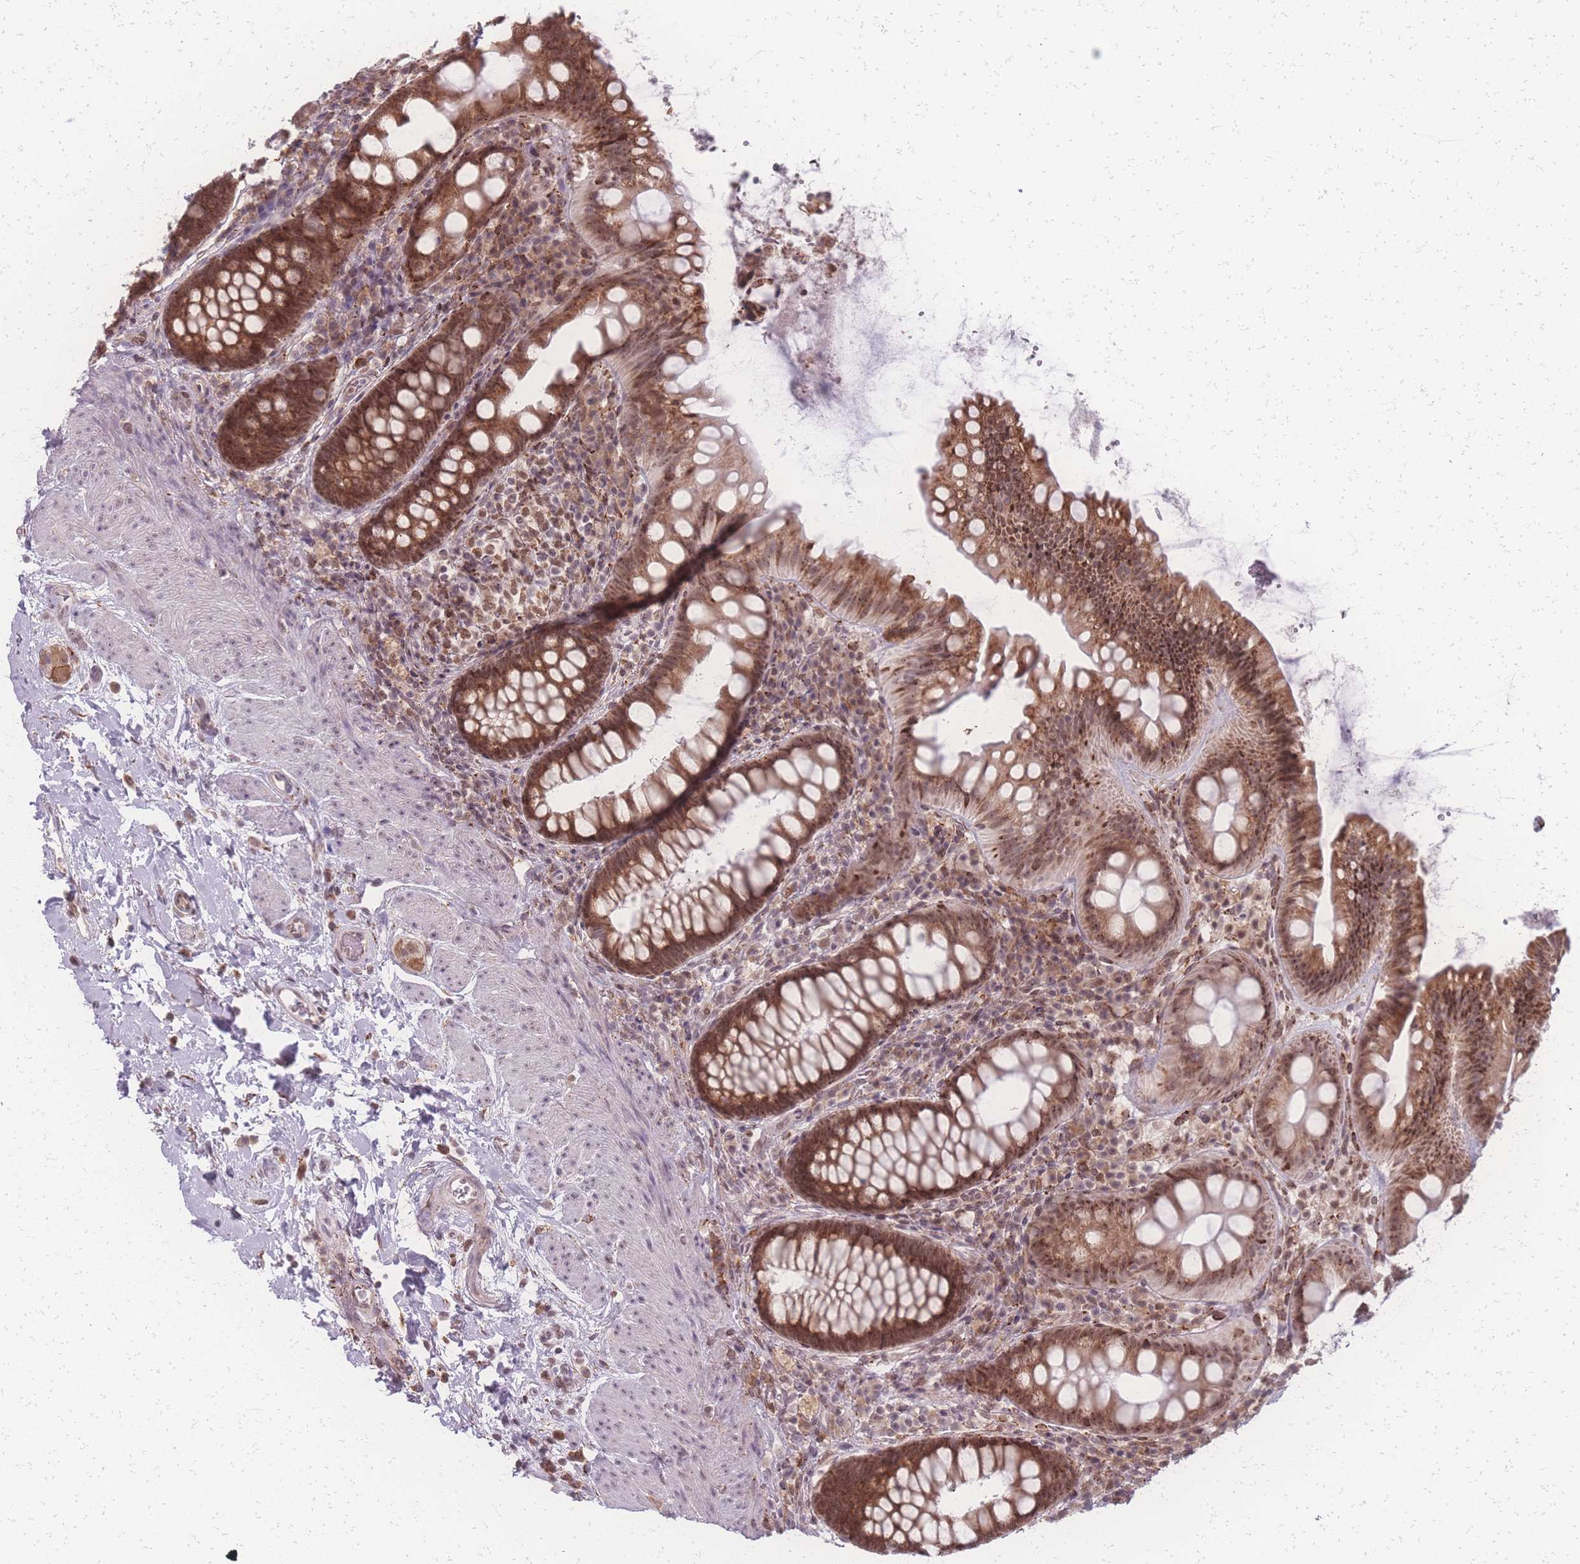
{"staining": {"intensity": "strong", "quantity": ">75%", "location": "cytoplasmic/membranous,nuclear"}, "tissue": "rectum", "cell_type": "Glandular cells", "image_type": "normal", "snomed": [{"axis": "morphology", "description": "Normal tissue, NOS"}, {"axis": "topography", "description": "Rectum"}, {"axis": "topography", "description": "Peripheral nerve tissue"}], "caption": "The histopathology image shows staining of normal rectum, revealing strong cytoplasmic/membranous,nuclear protein expression (brown color) within glandular cells. (DAB (3,3'-diaminobenzidine) IHC with brightfield microscopy, high magnification).", "gene": "ZC3H13", "patient": {"sex": "female", "age": 69}}